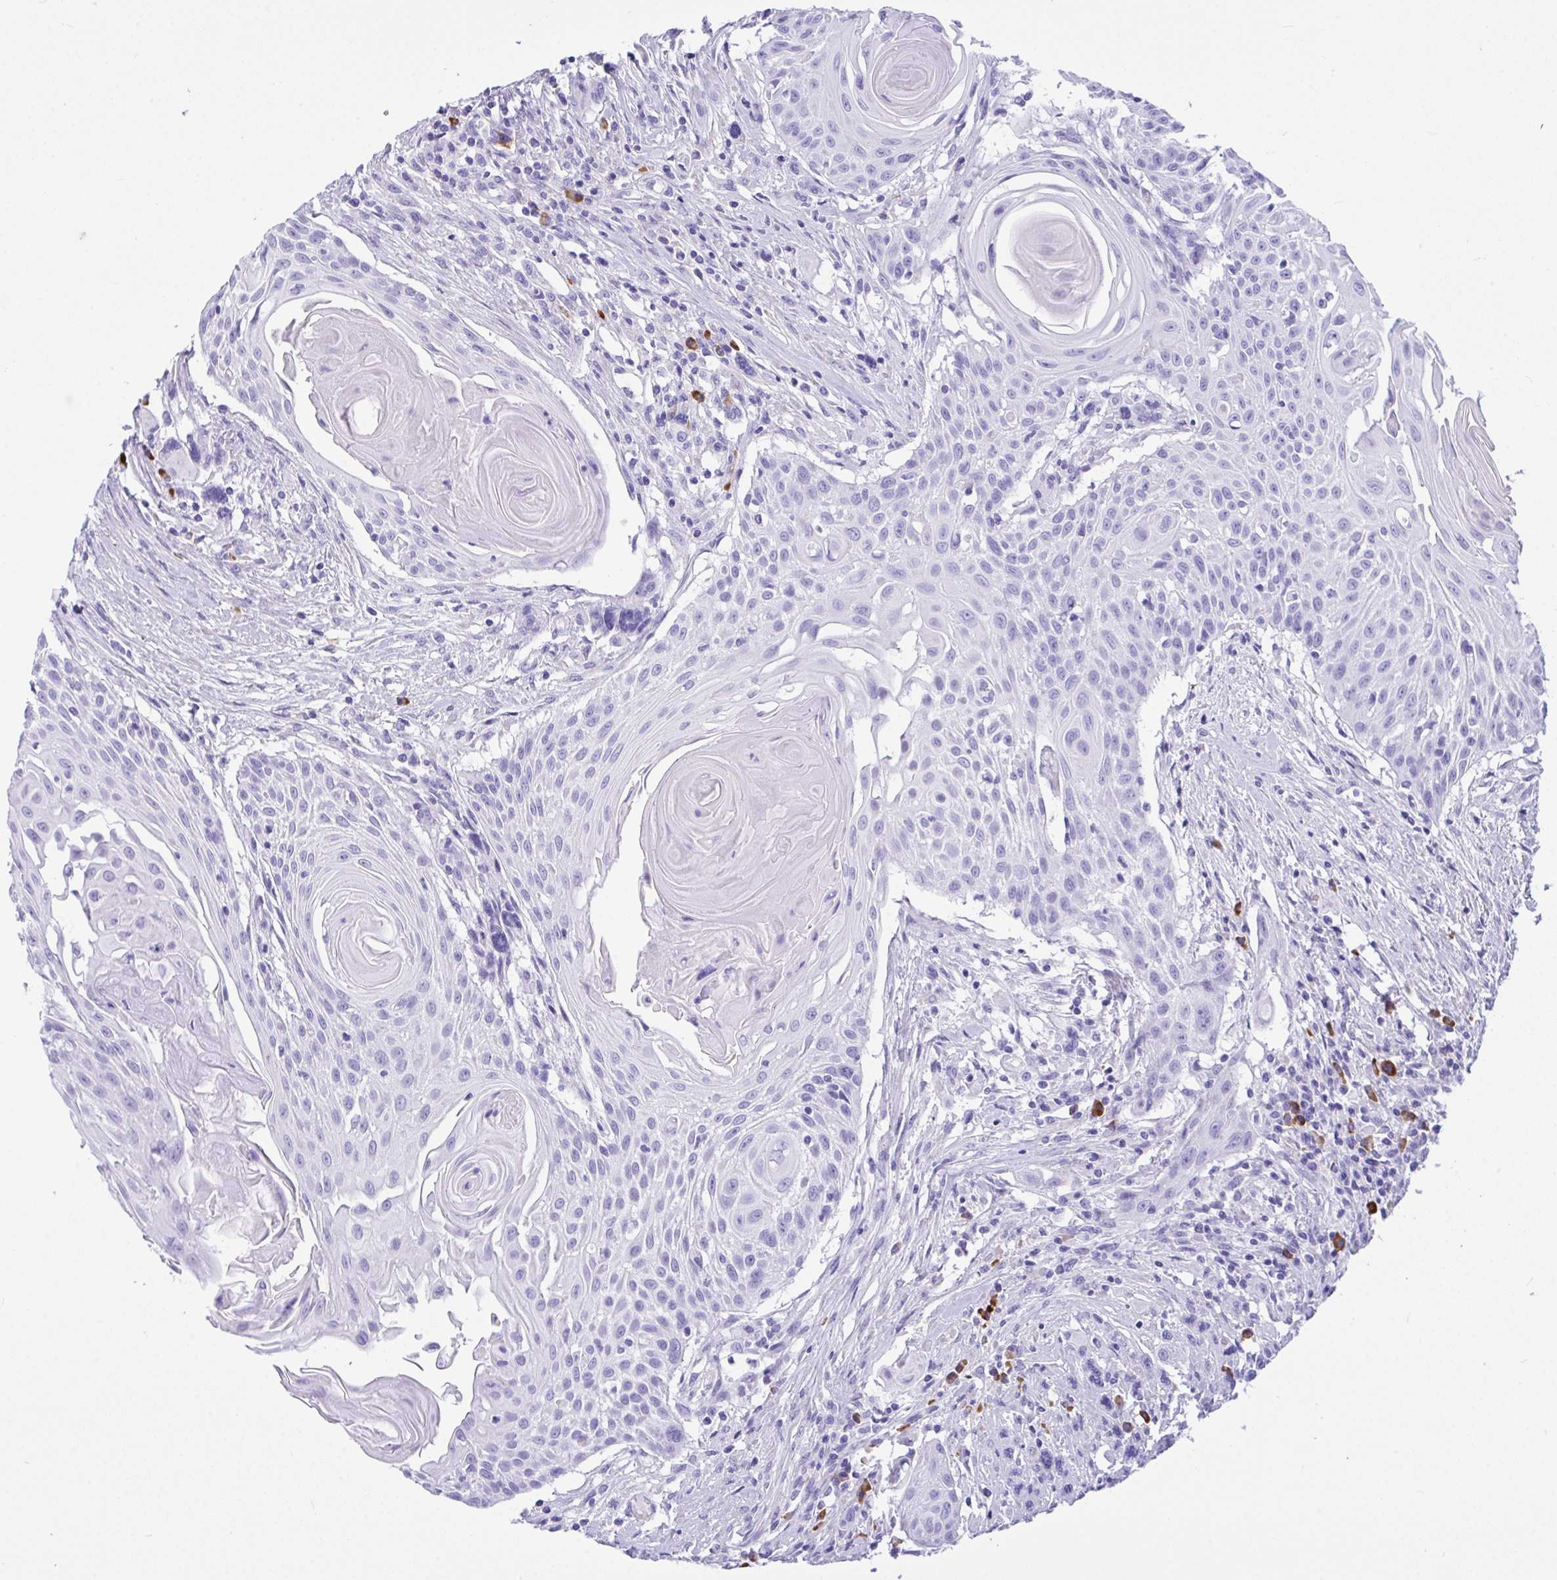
{"staining": {"intensity": "negative", "quantity": "none", "location": "none"}, "tissue": "head and neck cancer", "cell_type": "Tumor cells", "image_type": "cancer", "snomed": [{"axis": "morphology", "description": "Squamous cell carcinoma, NOS"}, {"axis": "topography", "description": "Lymph node"}, {"axis": "topography", "description": "Salivary gland"}, {"axis": "topography", "description": "Head-Neck"}], "caption": "Immunohistochemistry of human head and neck squamous cell carcinoma reveals no positivity in tumor cells.", "gene": "BEST4", "patient": {"sex": "female", "age": 74}}